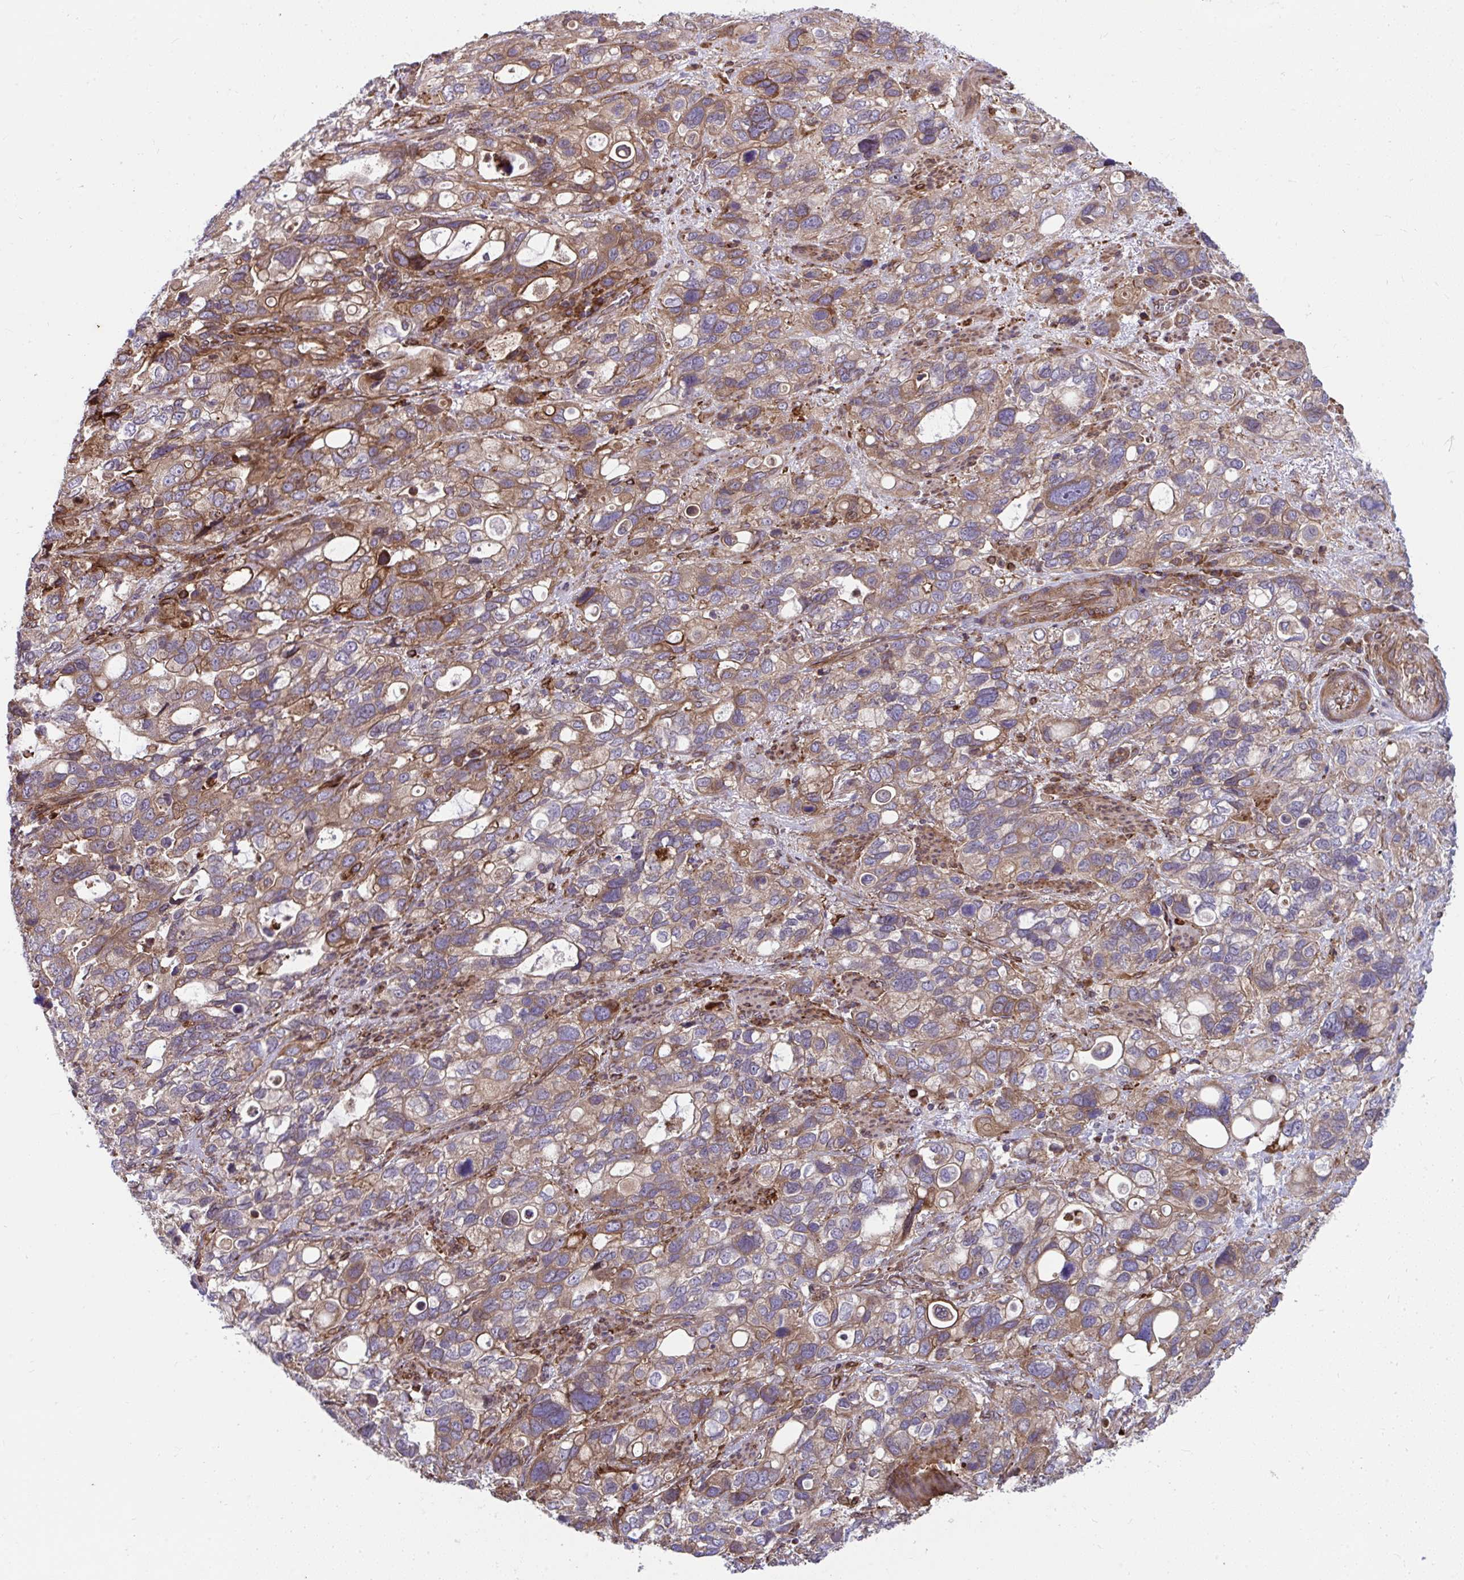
{"staining": {"intensity": "weak", "quantity": ">75%", "location": "cytoplasmic/membranous"}, "tissue": "stomach cancer", "cell_type": "Tumor cells", "image_type": "cancer", "snomed": [{"axis": "morphology", "description": "Adenocarcinoma, NOS"}, {"axis": "topography", "description": "Stomach, upper"}], "caption": "Brown immunohistochemical staining in adenocarcinoma (stomach) demonstrates weak cytoplasmic/membranous positivity in about >75% of tumor cells. The staining is performed using DAB brown chromogen to label protein expression. The nuclei are counter-stained blue using hematoxylin.", "gene": "STIM2", "patient": {"sex": "female", "age": 81}}